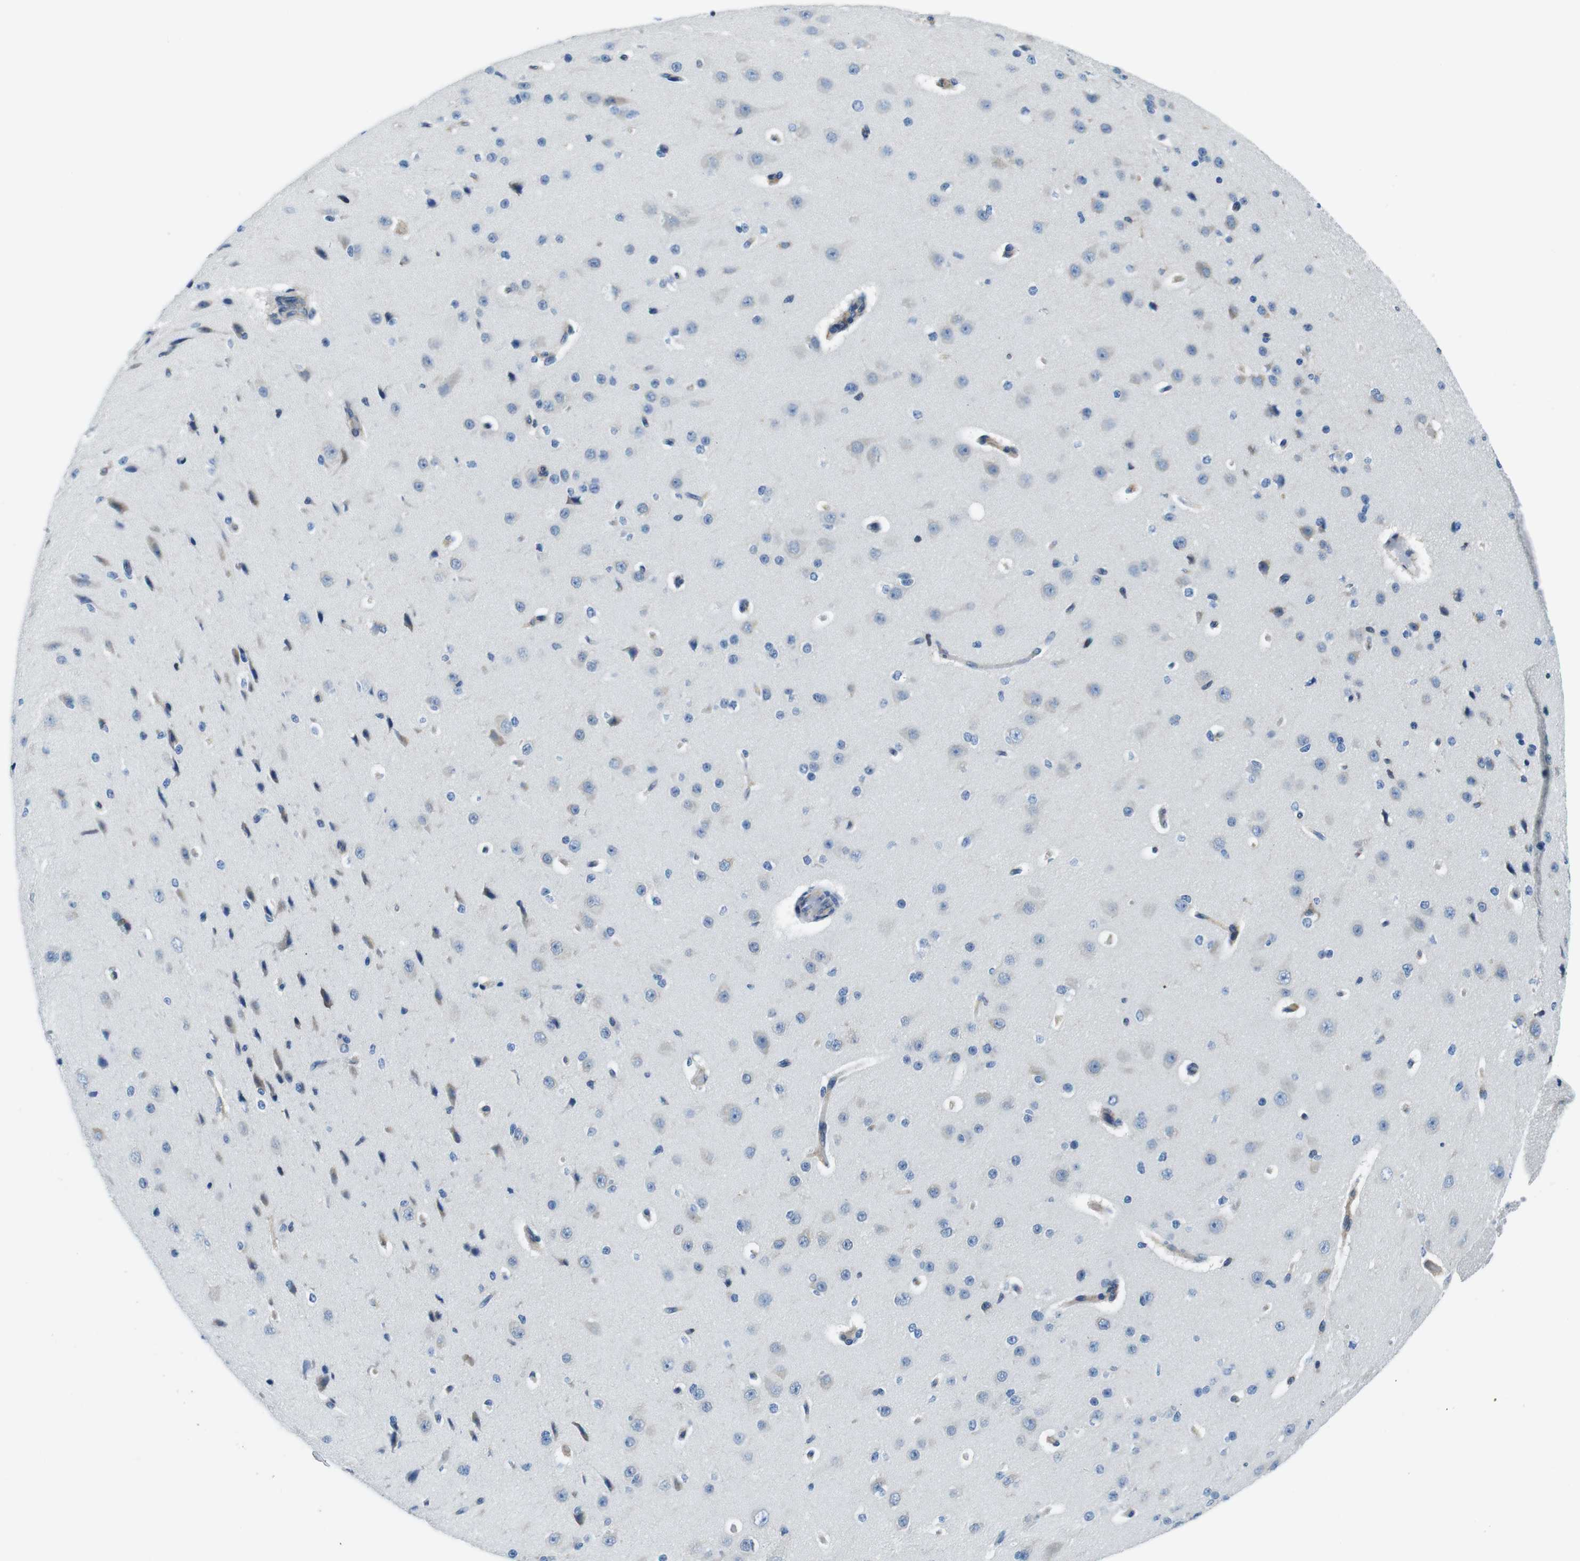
{"staining": {"intensity": "negative", "quantity": "none", "location": "none"}, "tissue": "cerebral cortex", "cell_type": "Endothelial cells", "image_type": "normal", "snomed": [{"axis": "morphology", "description": "Normal tissue, NOS"}, {"axis": "morphology", "description": "Developmental malformation"}, {"axis": "topography", "description": "Cerebral cortex"}], "caption": "There is no significant staining in endothelial cells of cerebral cortex. The staining was performed using DAB to visualize the protein expression in brown, while the nuclei were stained in blue with hematoxylin (Magnification: 20x).", "gene": "EIF2B5", "patient": {"sex": "female", "age": 30}}